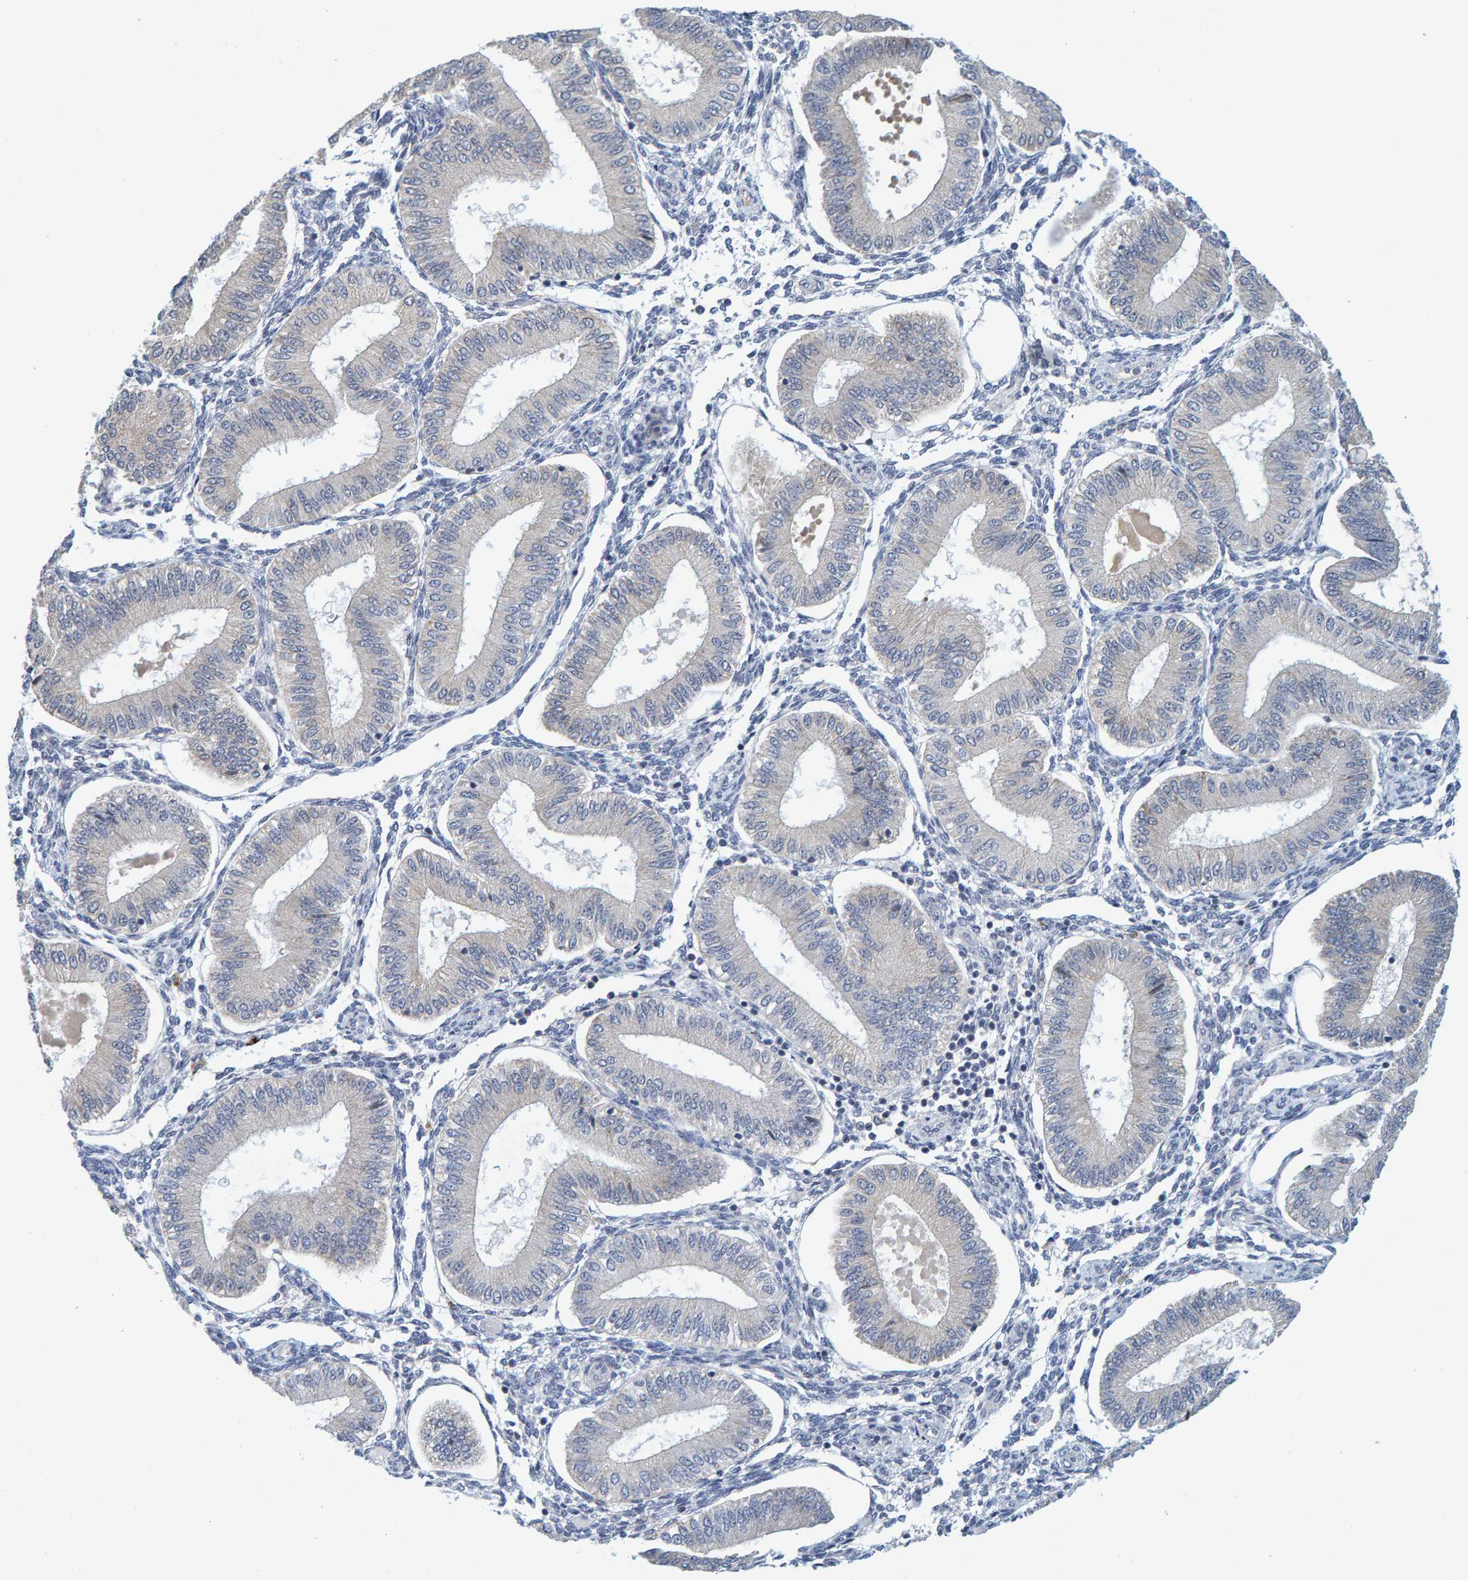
{"staining": {"intensity": "negative", "quantity": "none", "location": "none"}, "tissue": "endometrium", "cell_type": "Cells in endometrial stroma", "image_type": "normal", "snomed": [{"axis": "morphology", "description": "Normal tissue, NOS"}, {"axis": "topography", "description": "Endometrium"}], "caption": "Endometrium stained for a protein using immunohistochemistry displays no staining cells in endometrial stroma.", "gene": "ZNF77", "patient": {"sex": "female", "age": 39}}